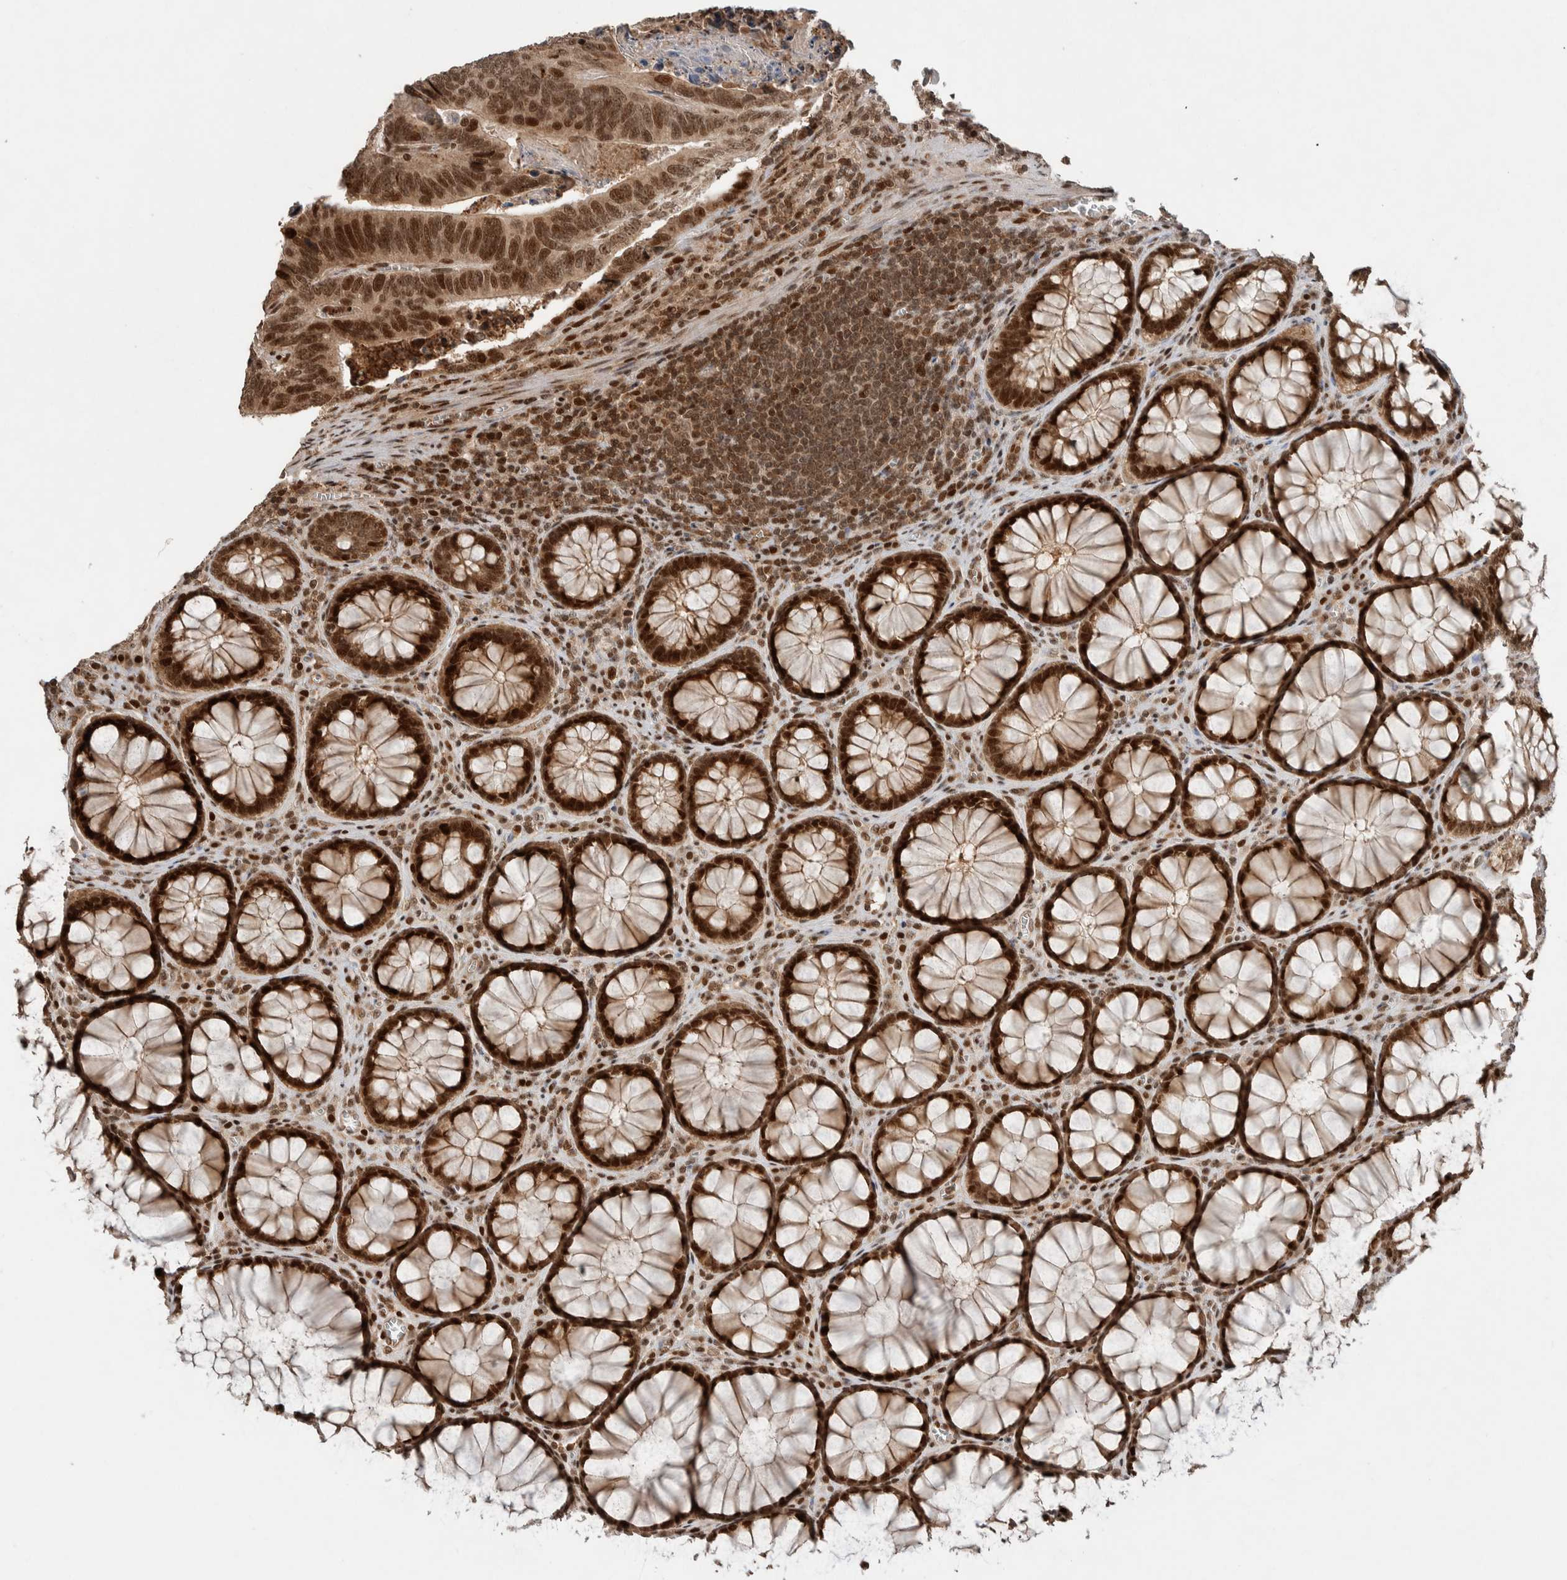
{"staining": {"intensity": "moderate", "quantity": ">75%", "location": "nuclear"}, "tissue": "colorectal cancer", "cell_type": "Tumor cells", "image_type": "cancer", "snomed": [{"axis": "morphology", "description": "Inflammation, NOS"}, {"axis": "morphology", "description": "Adenocarcinoma, NOS"}, {"axis": "topography", "description": "Colon"}], "caption": "Protein staining of colorectal cancer tissue exhibits moderate nuclear expression in about >75% of tumor cells.", "gene": "ZNF521", "patient": {"sex": "male", "age": 72}}